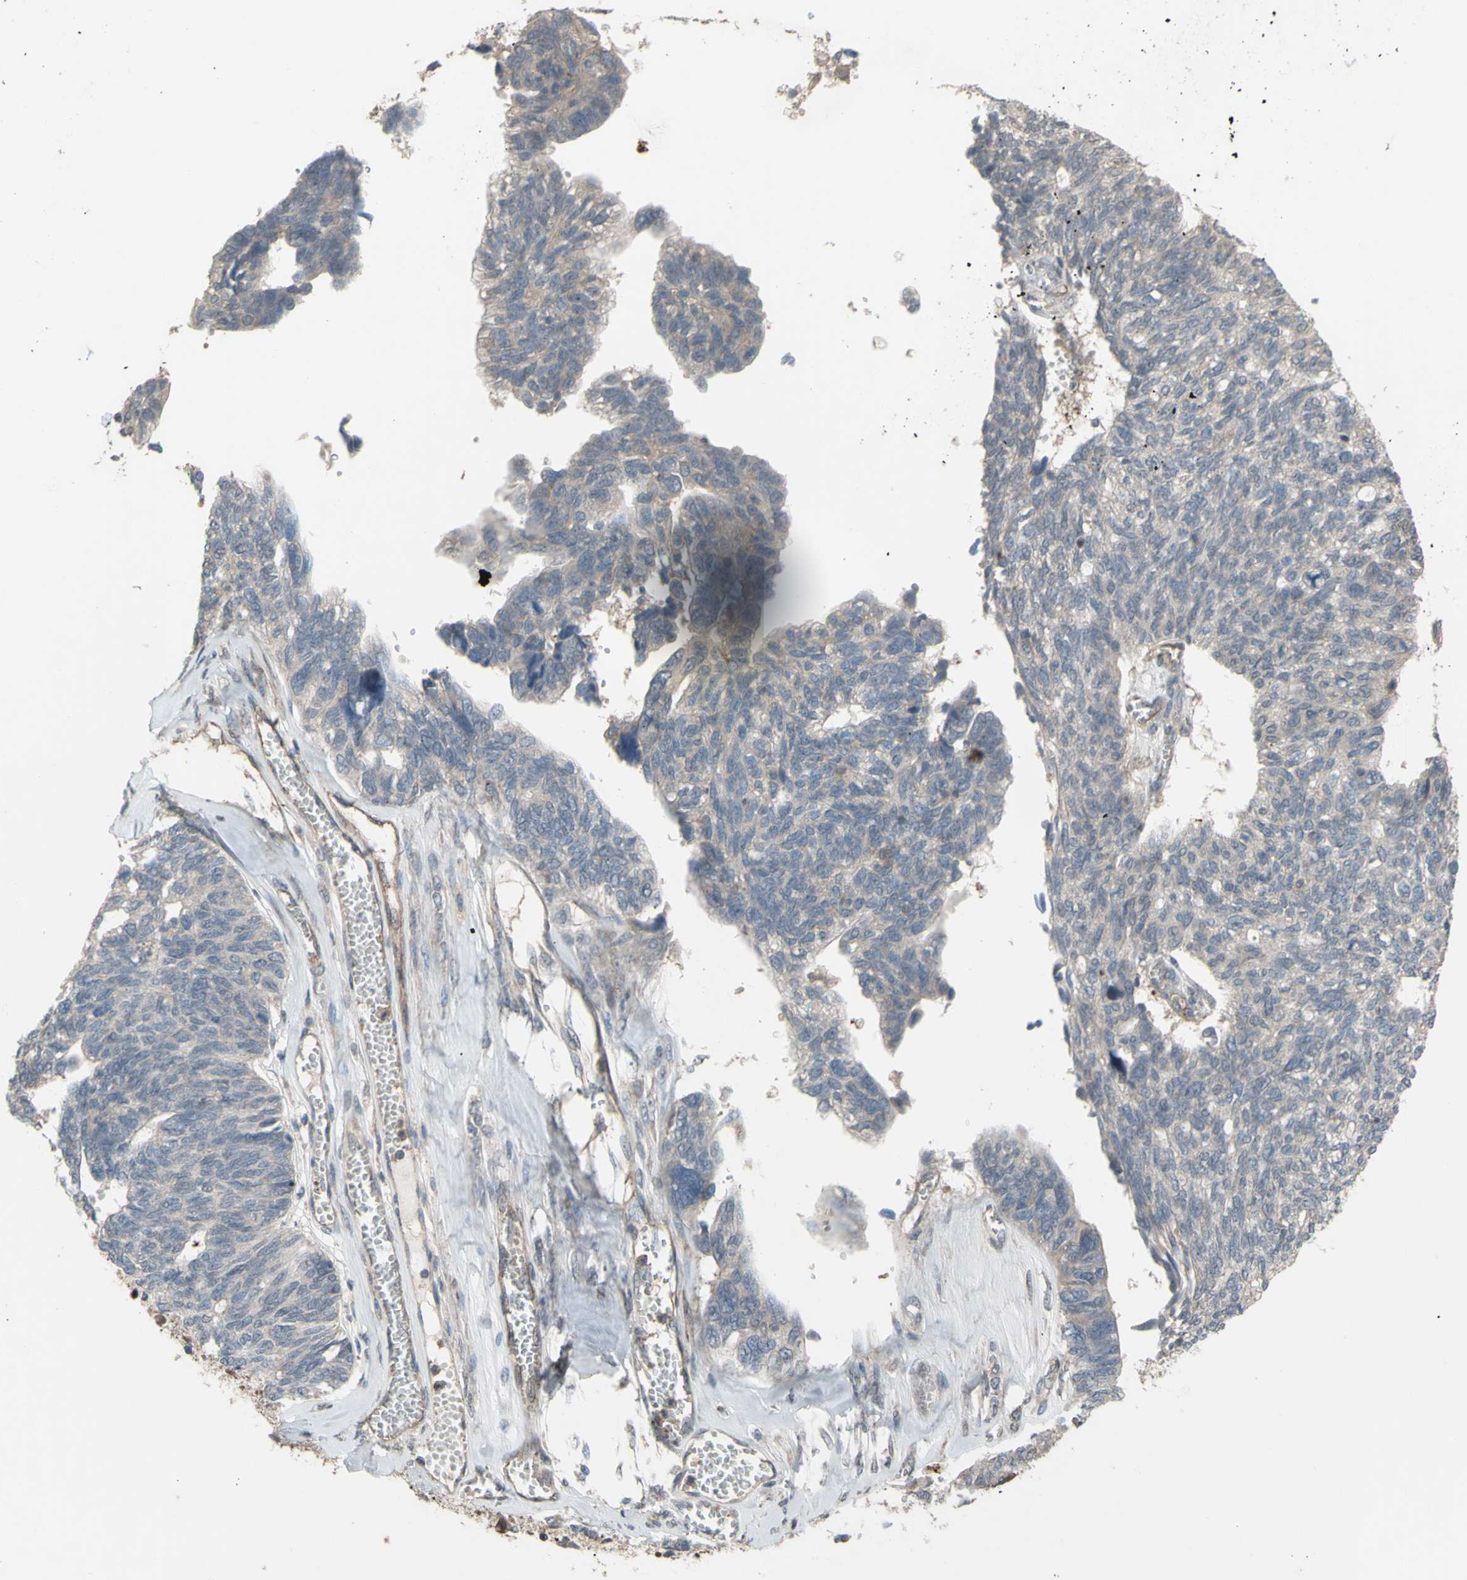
{"staining": {"intensity": "weak", "quantity": "25%-75%", "location": "cytoplasmic/membranous"}, "tissue": "ovarian cancer", "cell_type": "Tumor cells", "image_type": "cancer", "snomed": [{"axis": "morphology", "description": "Cystadenocarcinoma, serous, NOS"}, {"axis": "topography", "description": "Ovary"}], "caption": "A low amount of weak cytoplasmic/membranous staining is seen in about 25%-75% of tumor cells in serous cystadenocarcinoma (ovarian) tissue.", "gene": "SHROOM4", "patient": {"sex": "female", "age": 79}}